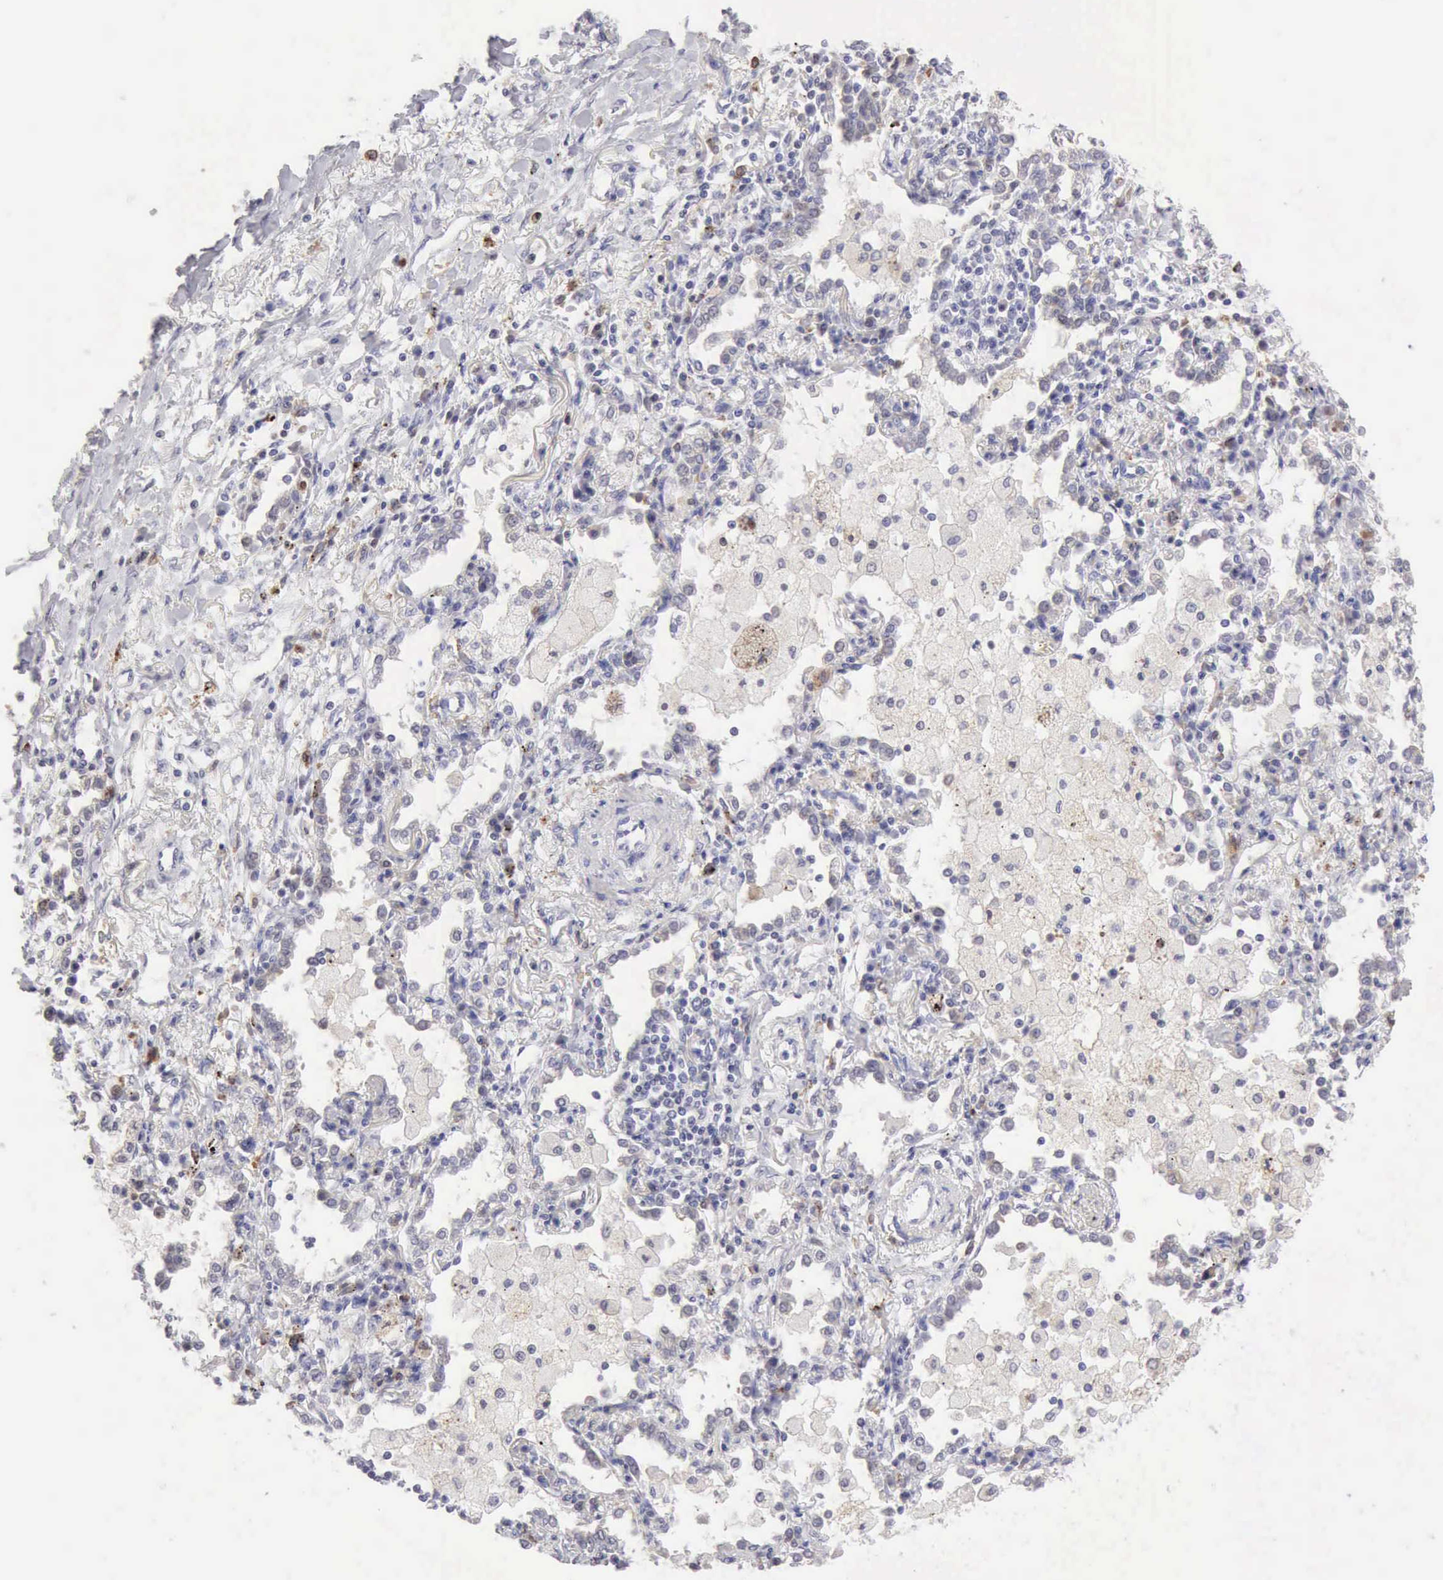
{"staining": {"intensity": "negative", "quantity": "none", "location": "none"}, "tissue": "lung cancer", "cell_type": "Tumor cells", "image_type": "cancer", "snomed": [{"axis": "morphology", "description": "Adenocarcinoma, NOS"}, {"axis": "topography", "description": "Lung"}], "caption": "Lung cancer (adenocarcinoma) was stained to show a protein in brown. There is no significant positivity in tumor cells.", "gene": "RNASE1", "patient": {"sex": "male", "age": 60}}